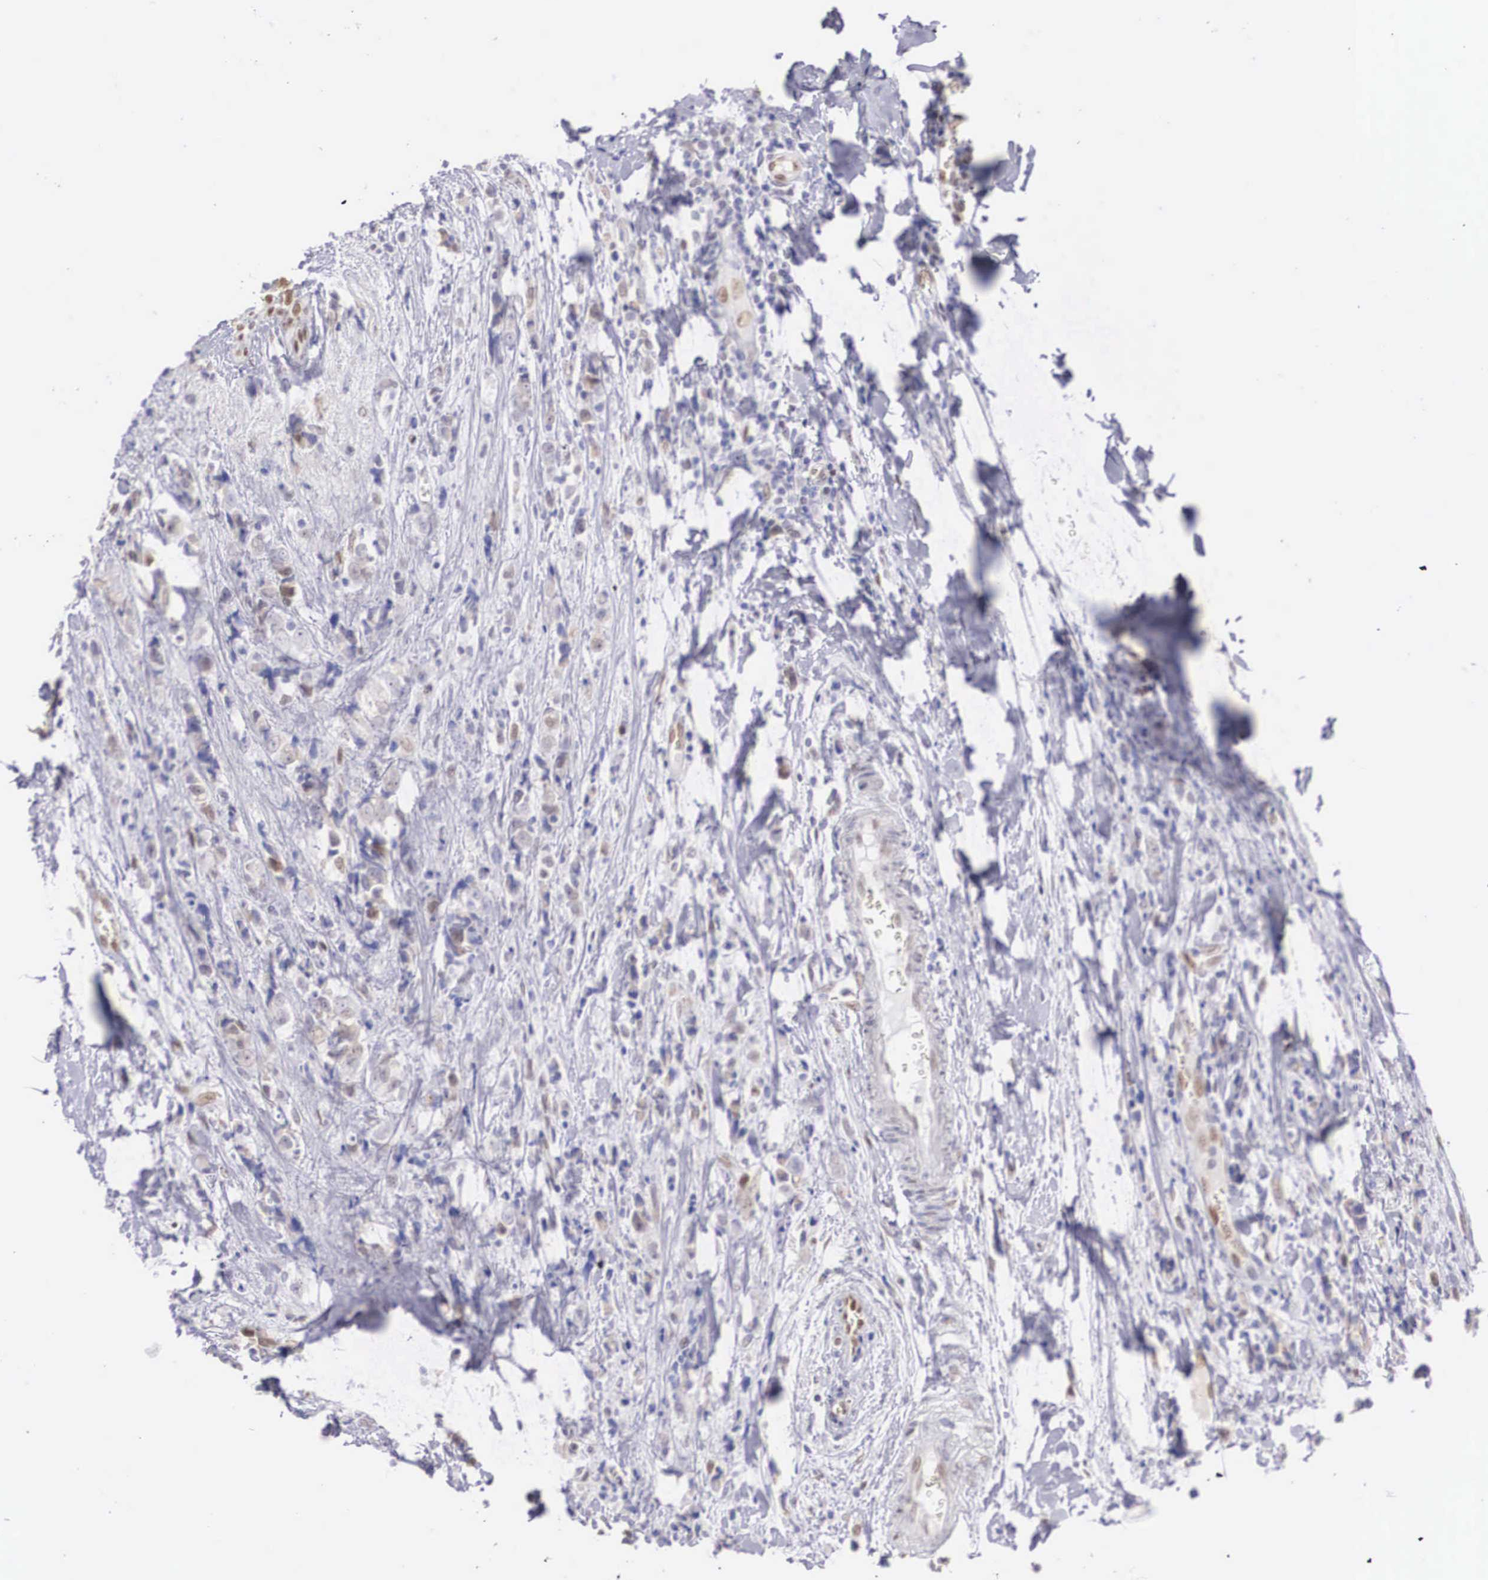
{"staining": {"intensity": "weak", "quantity": "<25%", "location": "nuclear"}, "tissue": "breast cancer", "cell_type": "Tumor cells", "image_type": "cancer", "snomed": [{"axis": "morphology", "description": "Lobular carcinoma"}, {"axis": "topography", "description": "Breast"}], "caption": "Photomicrograph shows no protein positivity in tumor cells of breast lobular carcinoma tissue.", "gene": "HMGN5", "patient": {"sex": "female", "age": 57}}